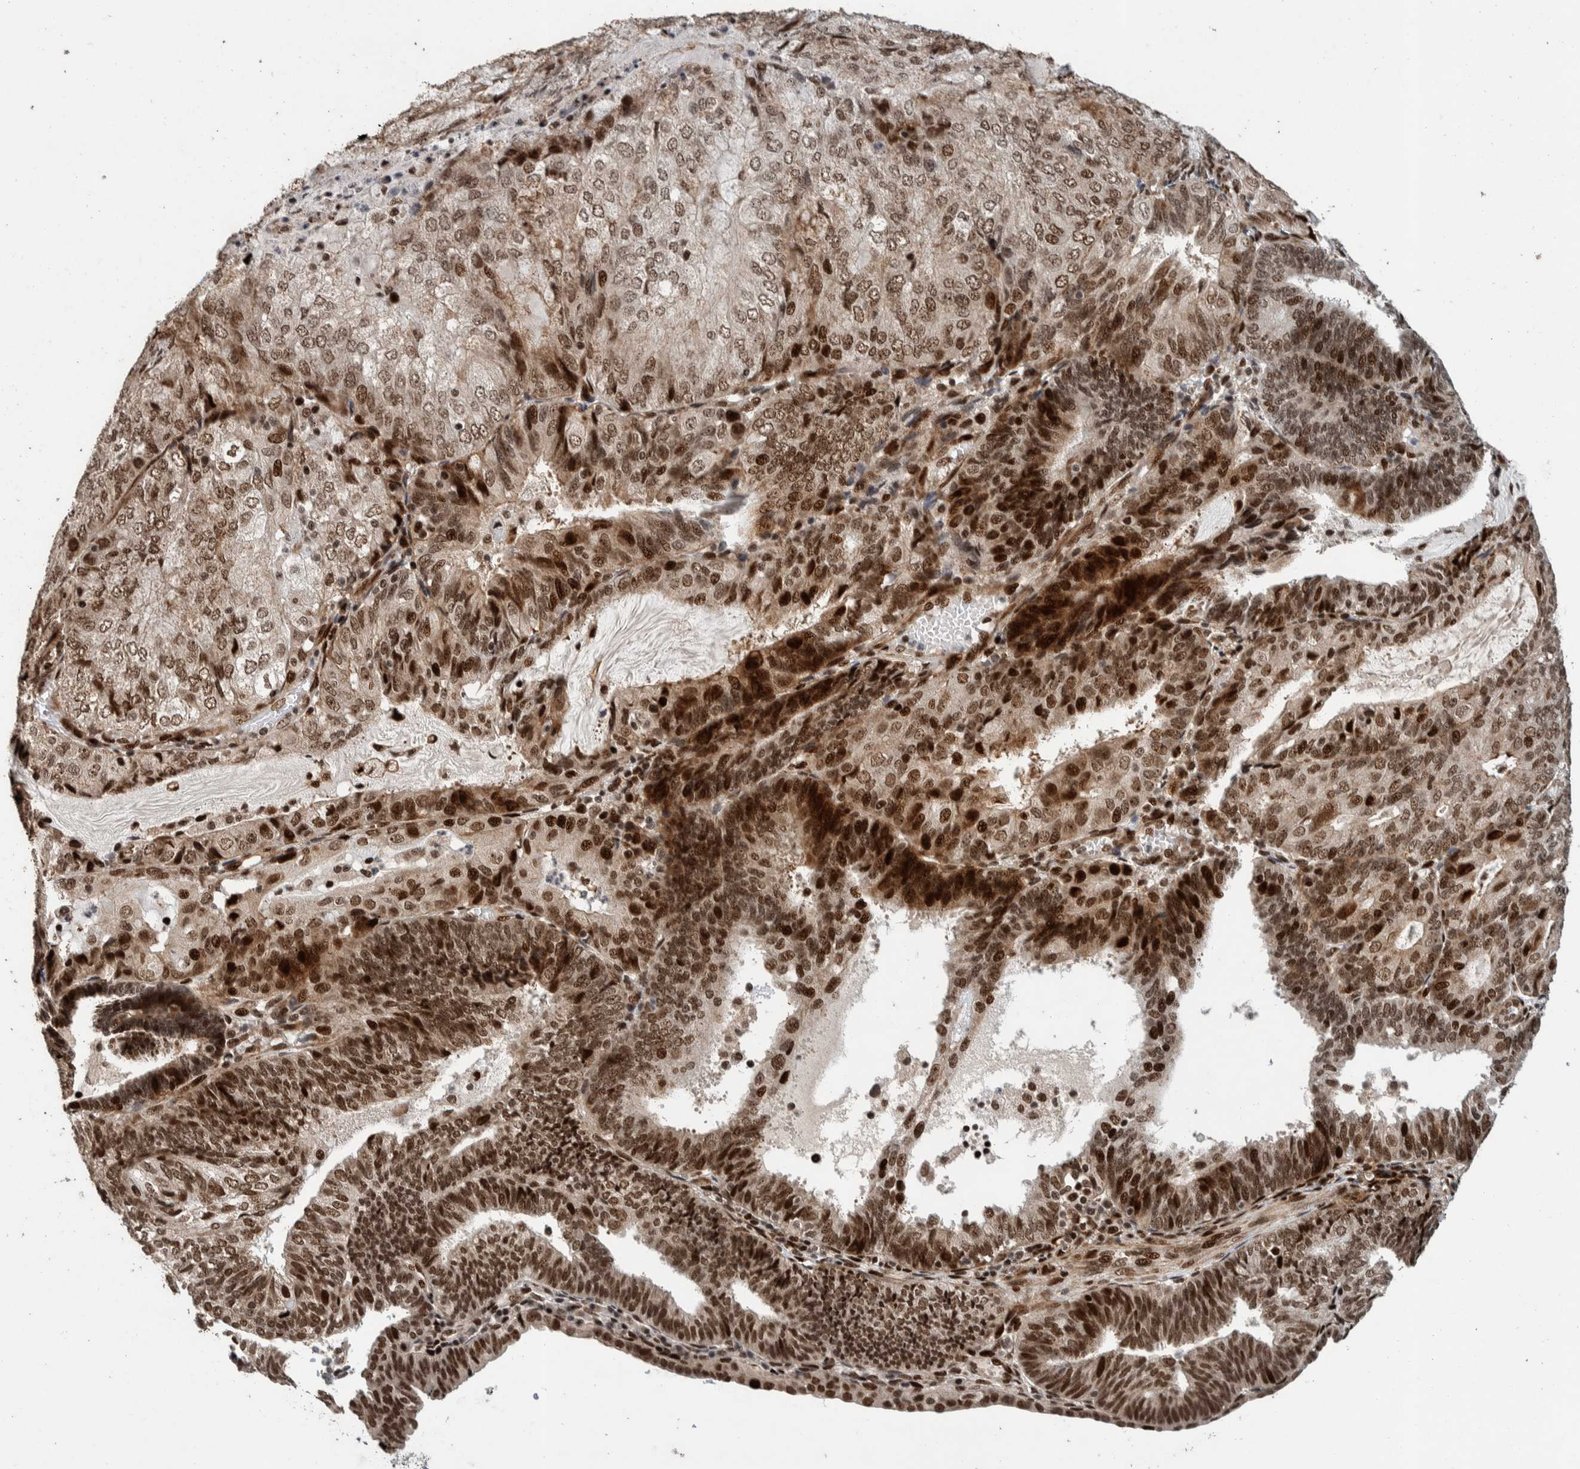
{"staining": {"intensity": "strong", "quantity": ">75%", "location": "nuclear"}, "tissue": "endometrial cancer", "cell_type": "Tumor cells", "image_type": "cancer", "snomed": [{"axis": "morphology", "description": "Adenocarcinoma, NOS"}, {"axis": "topography", "description": "Endometrium"}], "caption": "A photomicrograph of endometrial cancer stained for a protein reveals strong nuclear brown staining in tumor cells.", "gene": "CHD4", "patient": {"sex": "female", "age": 81}}